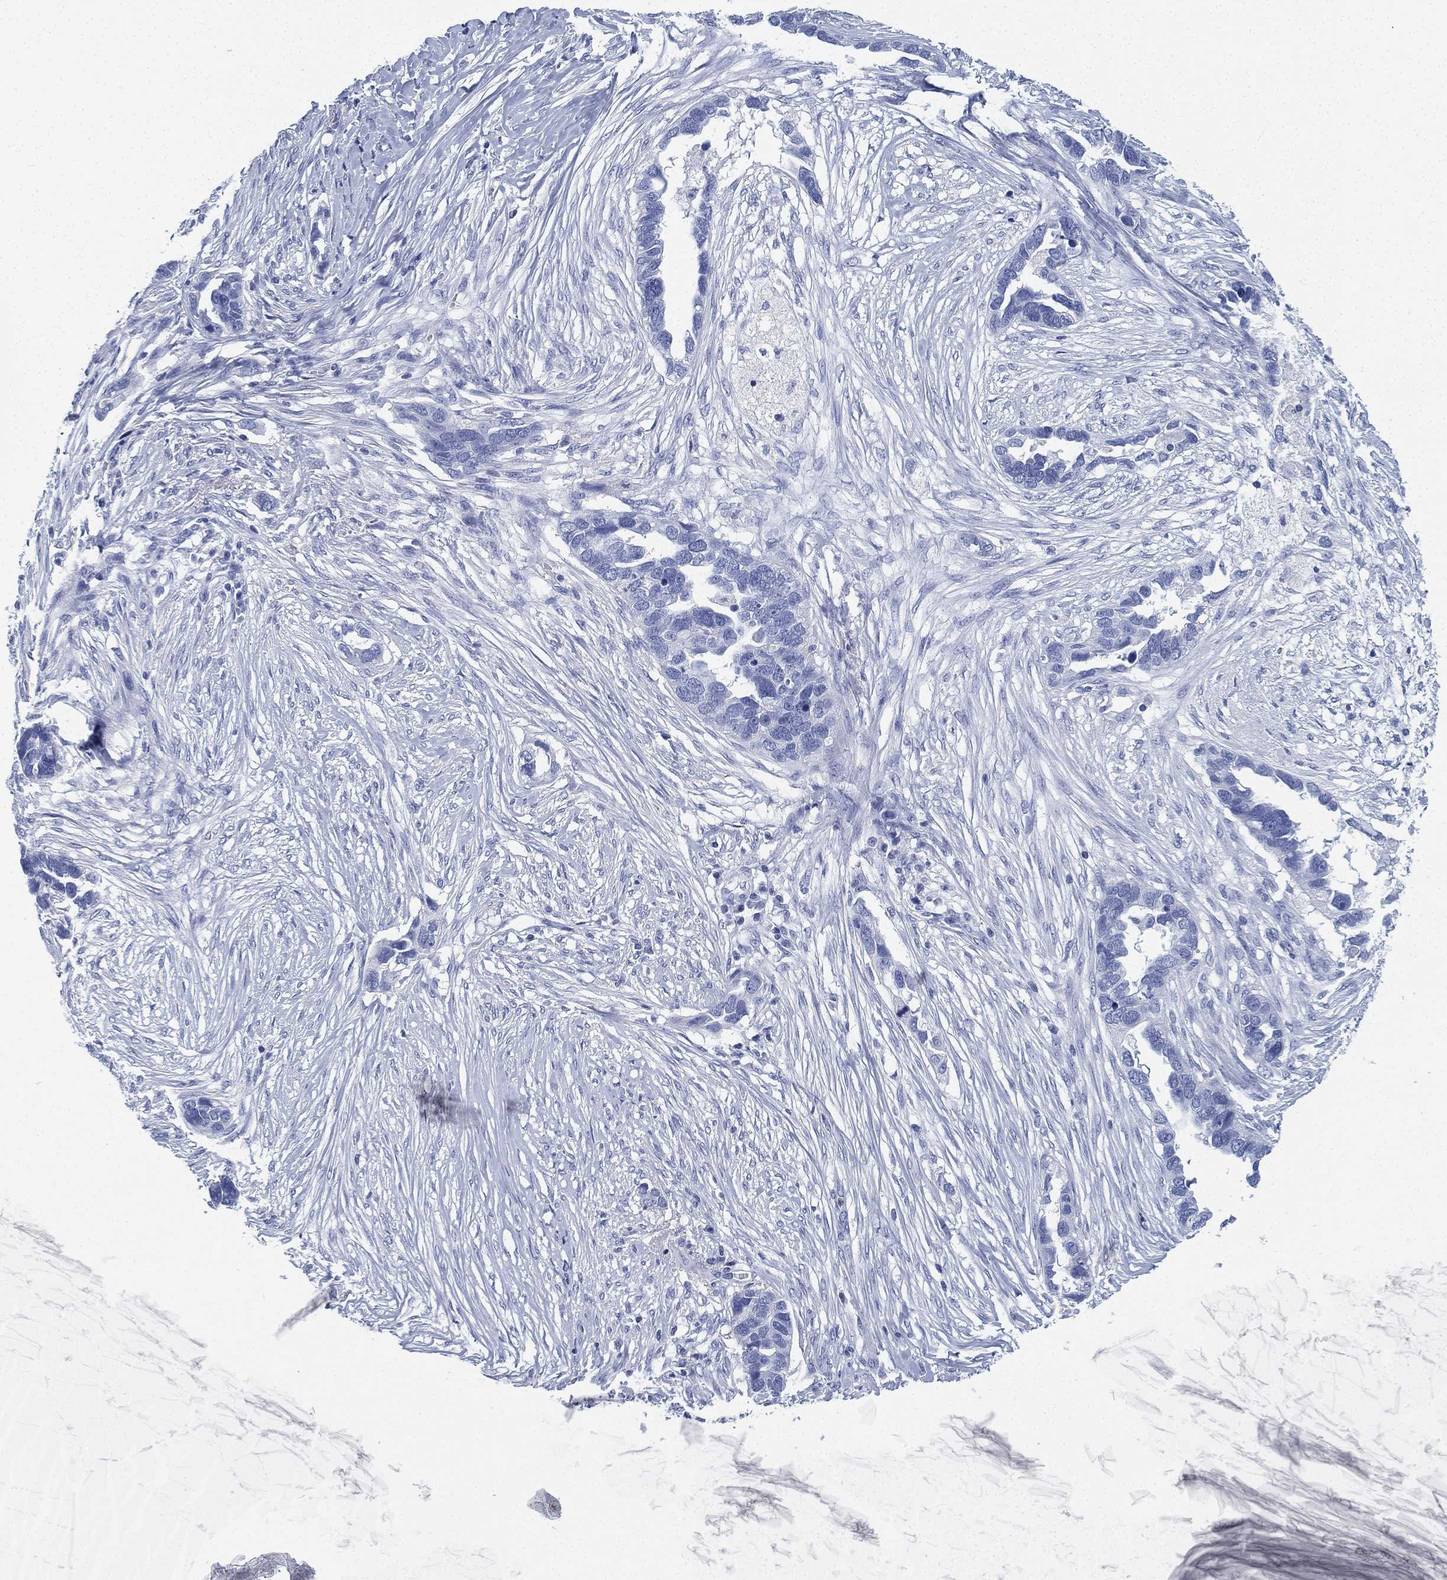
{"staining": {"intensity": "negative", "quantity": "none", "location": "none"}, "tissue": "ovarian cancer", "cell_type": "Tumor cells", "image_type": "cancer", "snomed": [{"axis": "morphology", "description": "Cystadenocarcinoma, serous, NOS"}, {"axis": "topography", "description": "Ovary"}], "caption": "Image shows no protein positivity in tumor cells of ovarian serous cystadenocarcinoma tissue.", "gene": "DEFB121", "patient": {"sex": "female", "age": 54}}